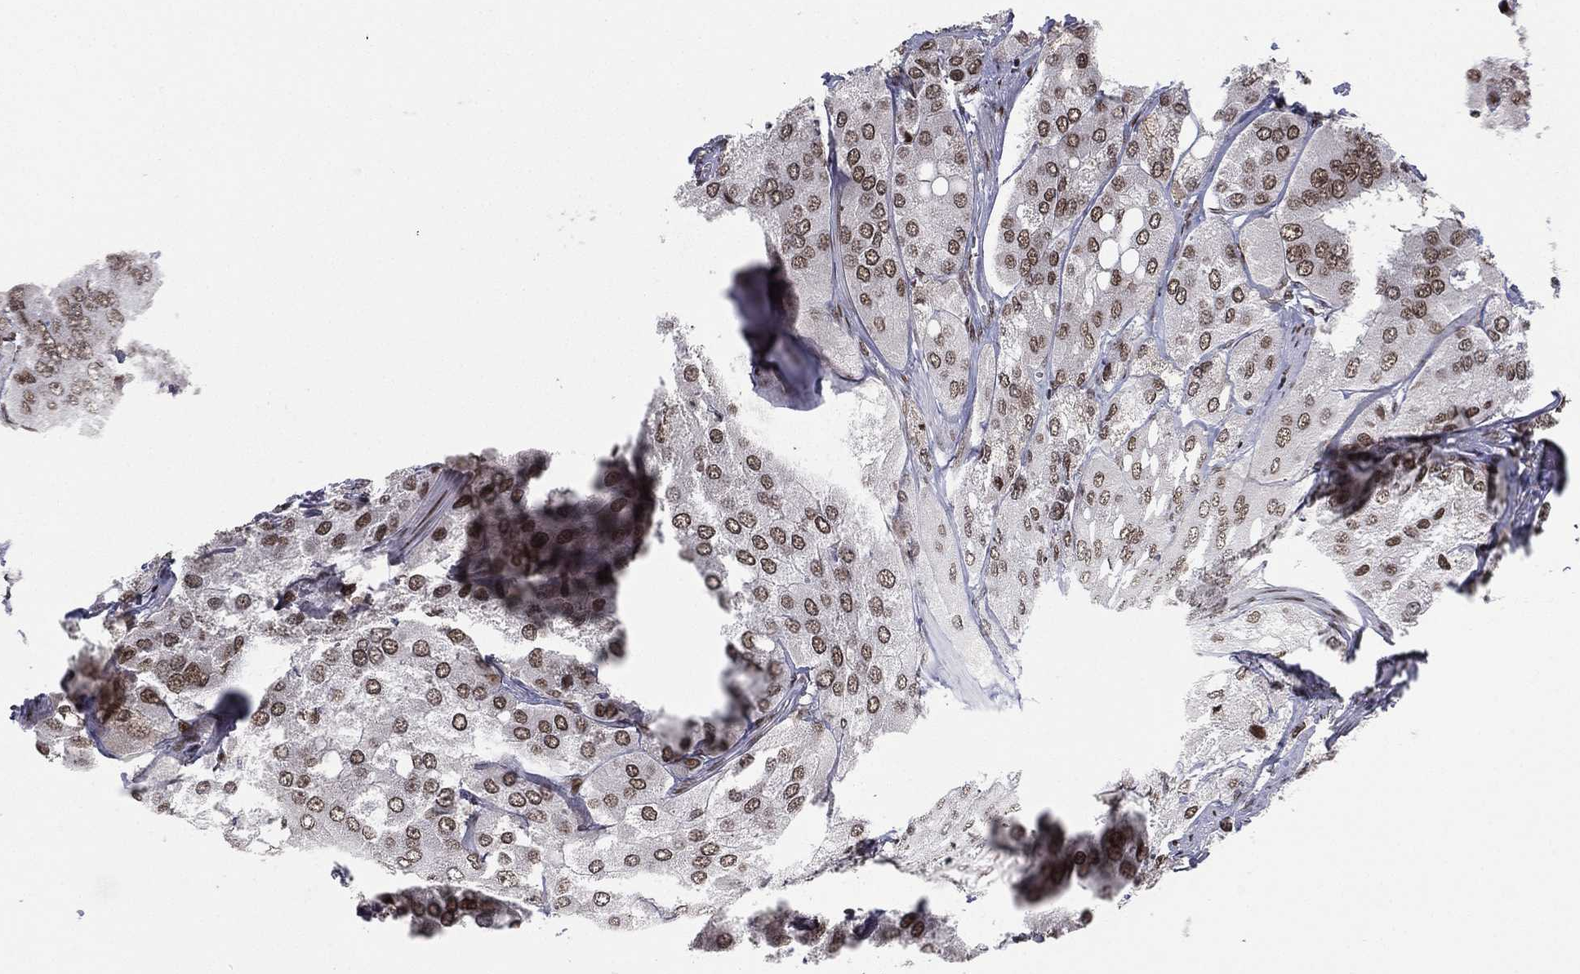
{"staining": {"intensity": "moderate", "quantity": ">75%", "location": "nuclear"}, "tissue": "prostate cancer", "cell_type": "Tumor cells", "image_type": "cancer", "snomed": [{"axis": "morphology", "description": "Adenocarcinoma, Low grade"}, {"axis": "topography", "description": "Prostate"}], "caption": "This photomicrograph exhibits immunohistochemistry staining of human prostate cancer, with medium moderate nuclear staining in approximately >75% of tumor cells.", "gene": "RTF1", "patient": {"sex": "male", "age": 69}}